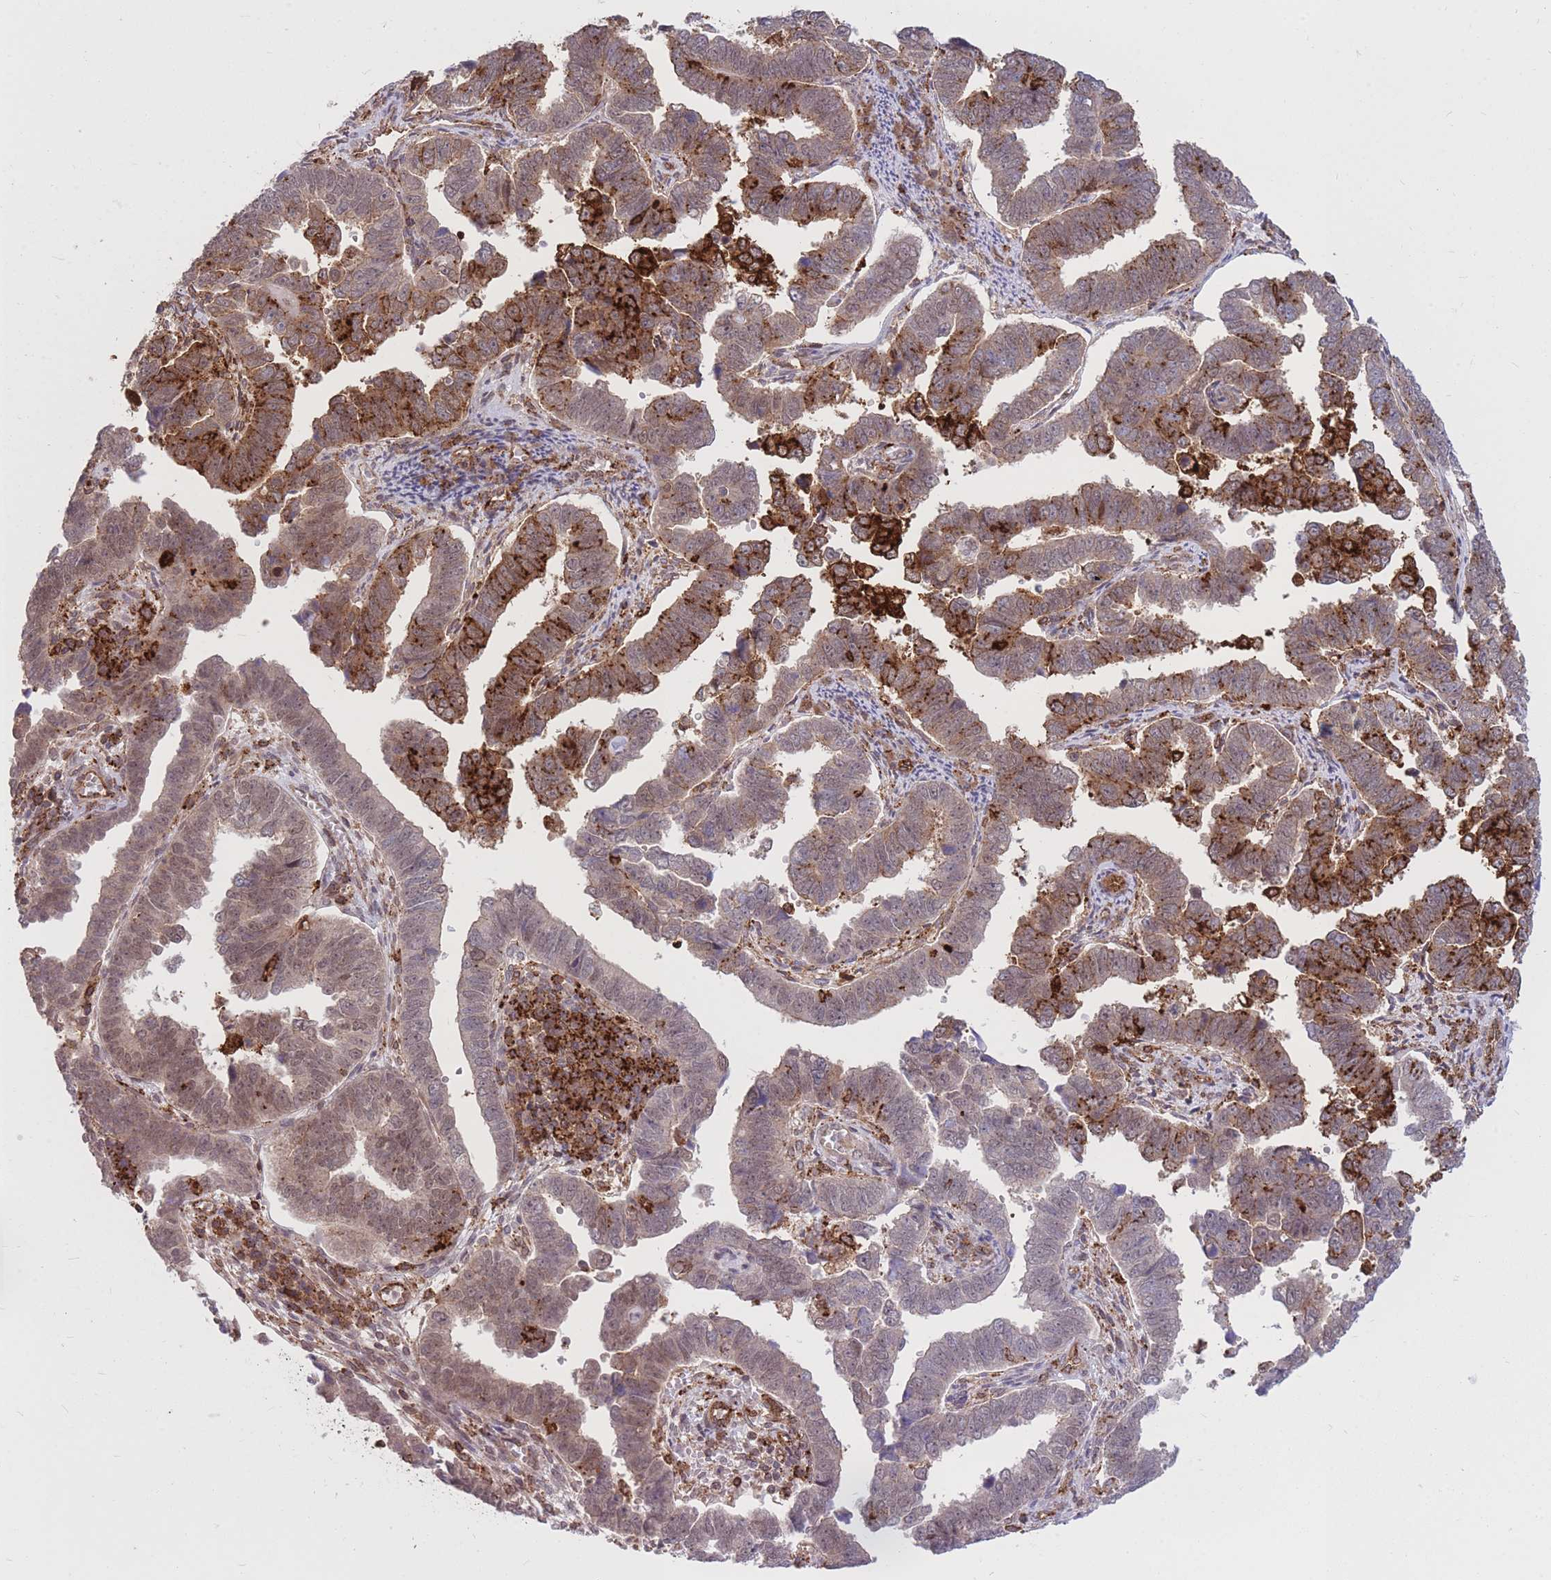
{"staining": {"intensity": "strong", "quantity": "25%-75%", "location": "cytoplasmic/membranous"}, "tissue": "endometrial cancer", "cell_type": "Tumor cells", "image_type": "cancer", "snomed": [{"axis": "morphology", "description": "Adenocarcinoma, NOS"}, {"axis": "topography", "description": "Endometrium"}], "caption": "About 25%-75% of tumor cells in human endometrial cancer exhibit strong cytoplasmic/membranous protein positivity as visualized by brown immunohistochemical staining.", "gene": "TCF20", "patient": {"sex": "female", "age": 75}}